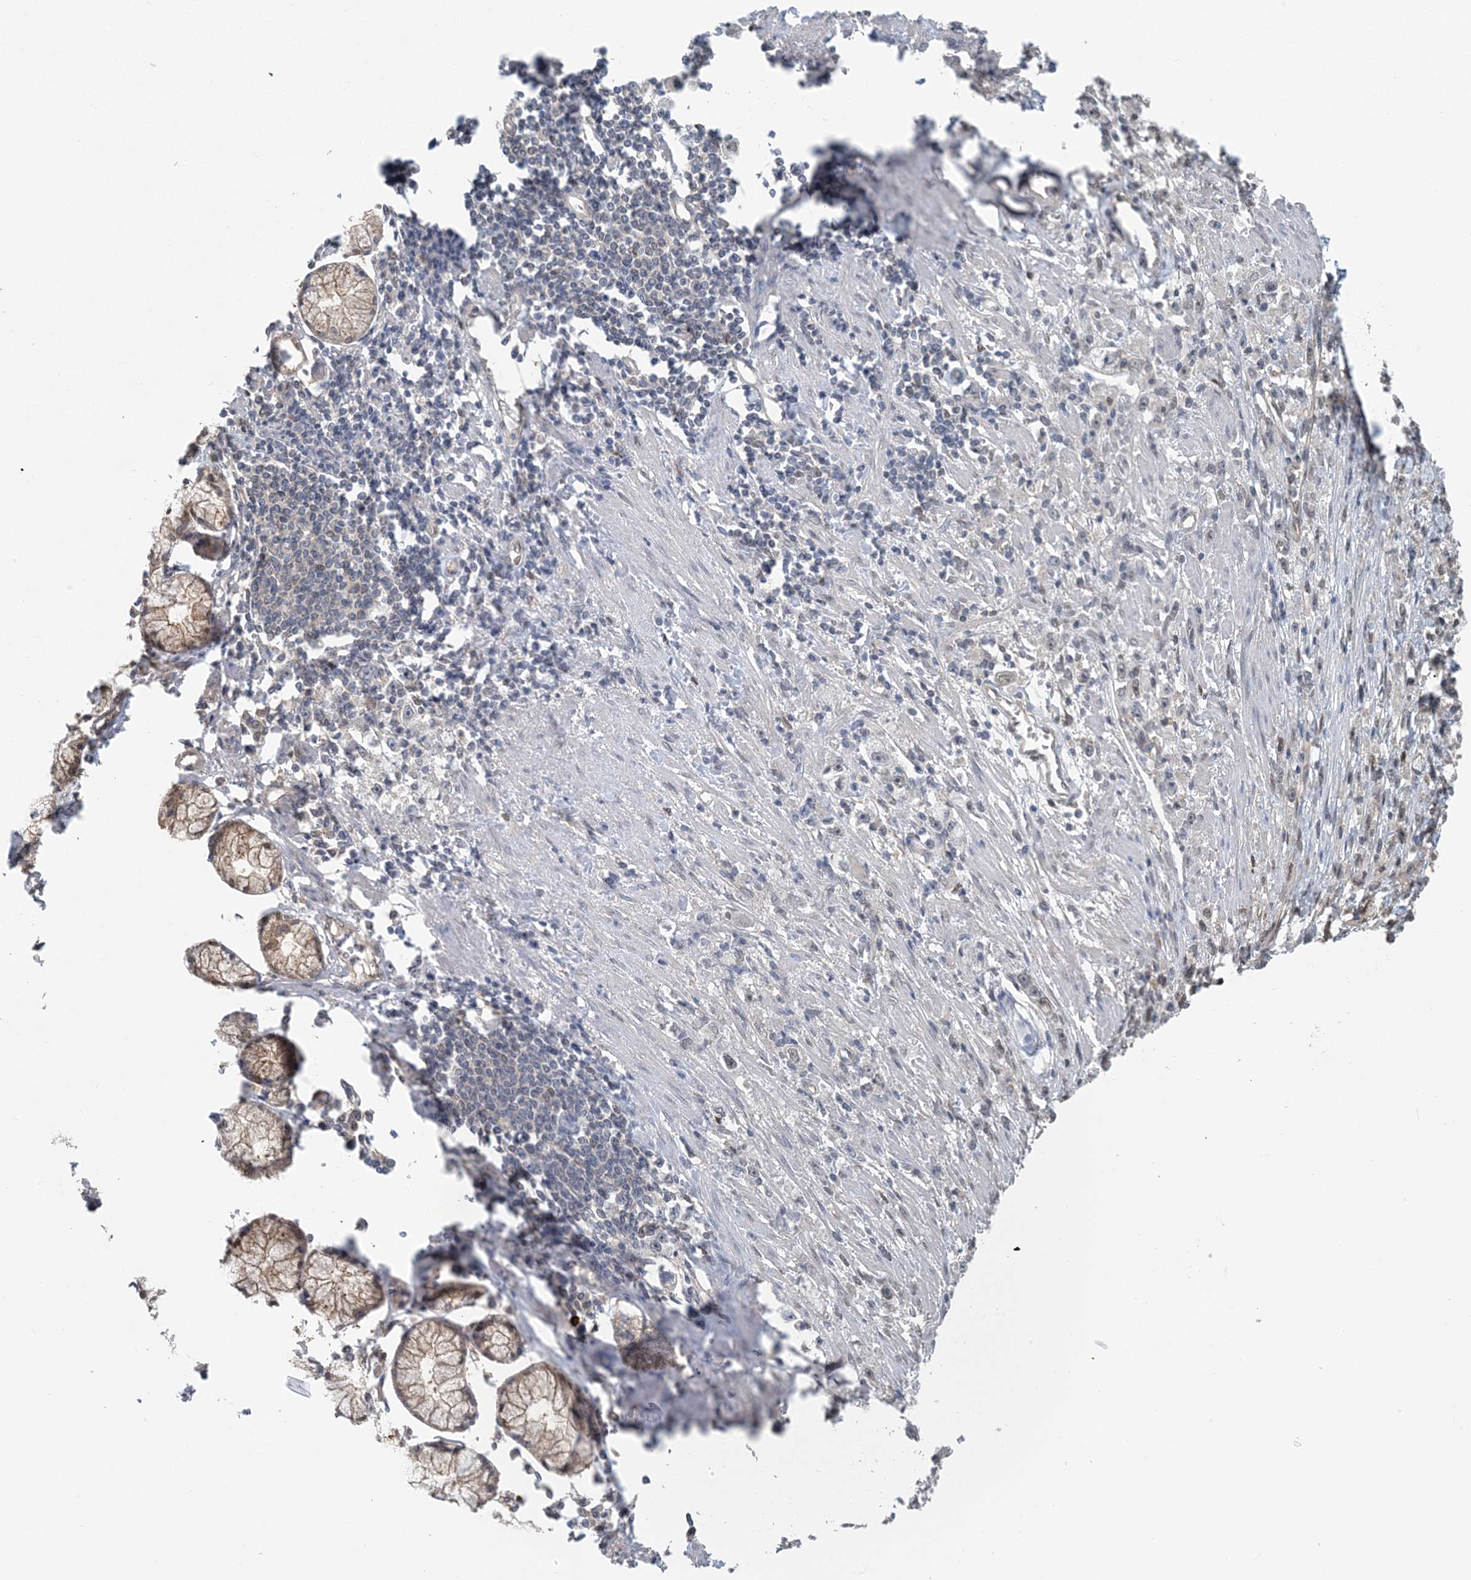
{"staining": {"intensity": "weak", "quantity": "<25%", "location": "nuclear"}, "tissue": "stomach cancer", "cell_type": "Tumor cells", "image_type": "cancer", "snomed": [{"axis": "morphology", "description": "Adenocarcinoma, NOS"}, {"axis": "topography", "description": "Stomach"}], "caption": "The IHC micrograph has no significant expression in tumor cells of stomach adenocarcinoma tissue. (Stains: DAB IHC with hematoxylin counter stain, Microscopy: brightfield microscopy at high magnification).", "gene": "HIKESHI", "patient": {"sex": "female", "age": 59}}